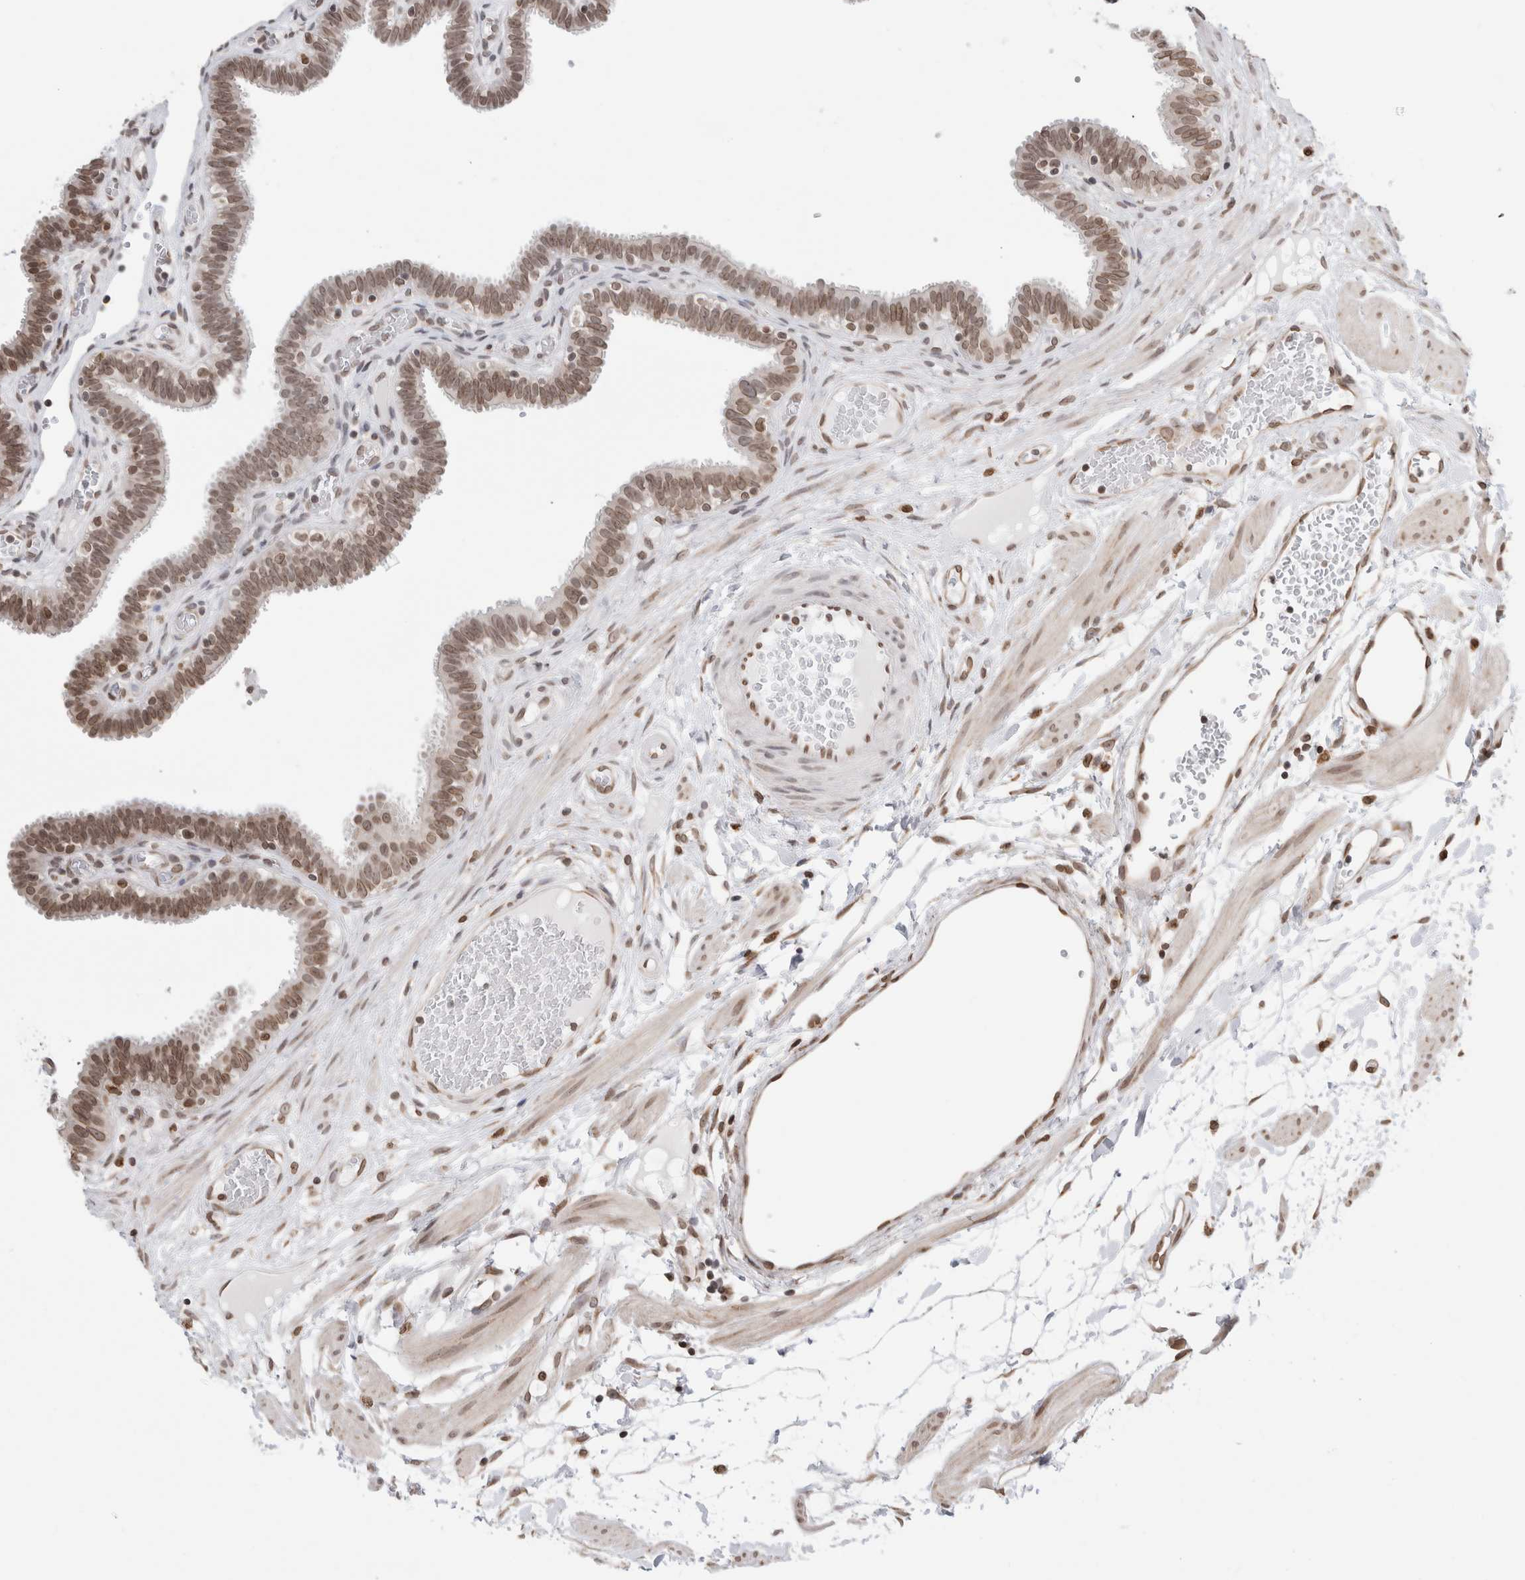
{"staining": {"intensity": "moderate", "quantity": ">75%", "location": "nuclear"}, "tissue": "fallopian tube", "cell_type": "Glandular cells", "image_type": "normal", "snomed": [{"axis": "morphology", "description": "Normal tissue, NOS"}, {"axis": "topography", "description": "Fallopian tube"}, {"axis": "topography", "description": "Placenta"}], "caption": "High-power microscopy captured an immunohistochemistry (IHC) image of benign fallopian tube, revealing moderate nuclear expression in approximately >75% of glandular cells. (DAB IHC, brown staining for protein, blue staining for nuclei).", "gene": "RBMX2", "patient": {"sex": "female", "age": 32}}